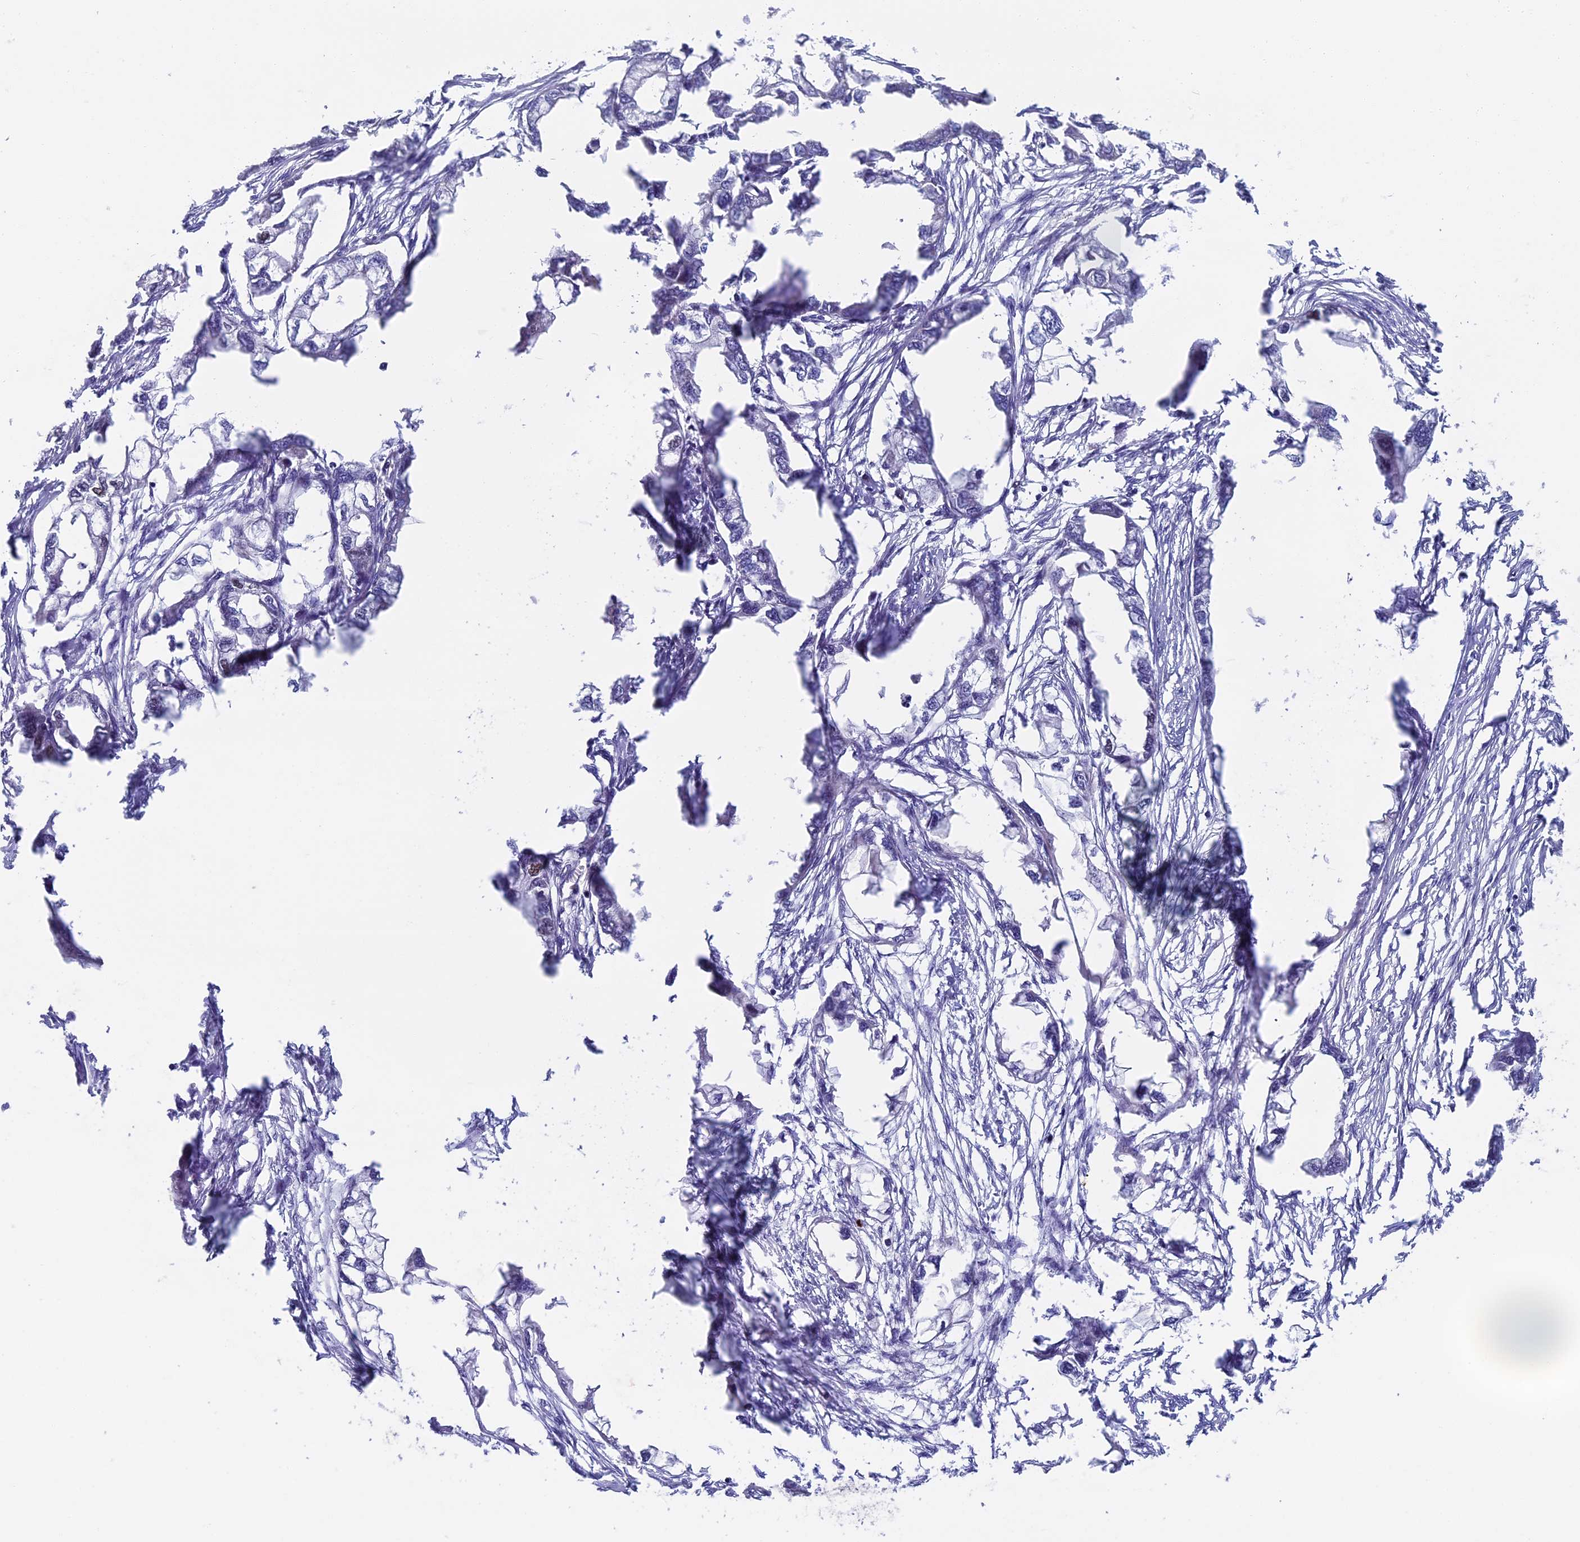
{"staining": {"intensity": "negative", "quantity": "none", "location": "none"}, "tissue": "endometrial cancer", "cell_type": "Tumor cells", "image_type": "cancer", "snomed": [{"axis": "morphology", "description": "Adenocarcinoma, NOS"}, {"axis": "morphology", "description": "Adenocarcinoma, metastatic, NOS"}, {"axis": "topography", "description": "Adipose tissue"}, {"axis": "topography", "description": "Endometrium"}], "caption": "Endometrial metastatic adenocarcinoma stained for a protein using IHC exhibits no expression tumor cells.", "gene": "LIG1", "patient": {"sex": "female", "age": 67}}